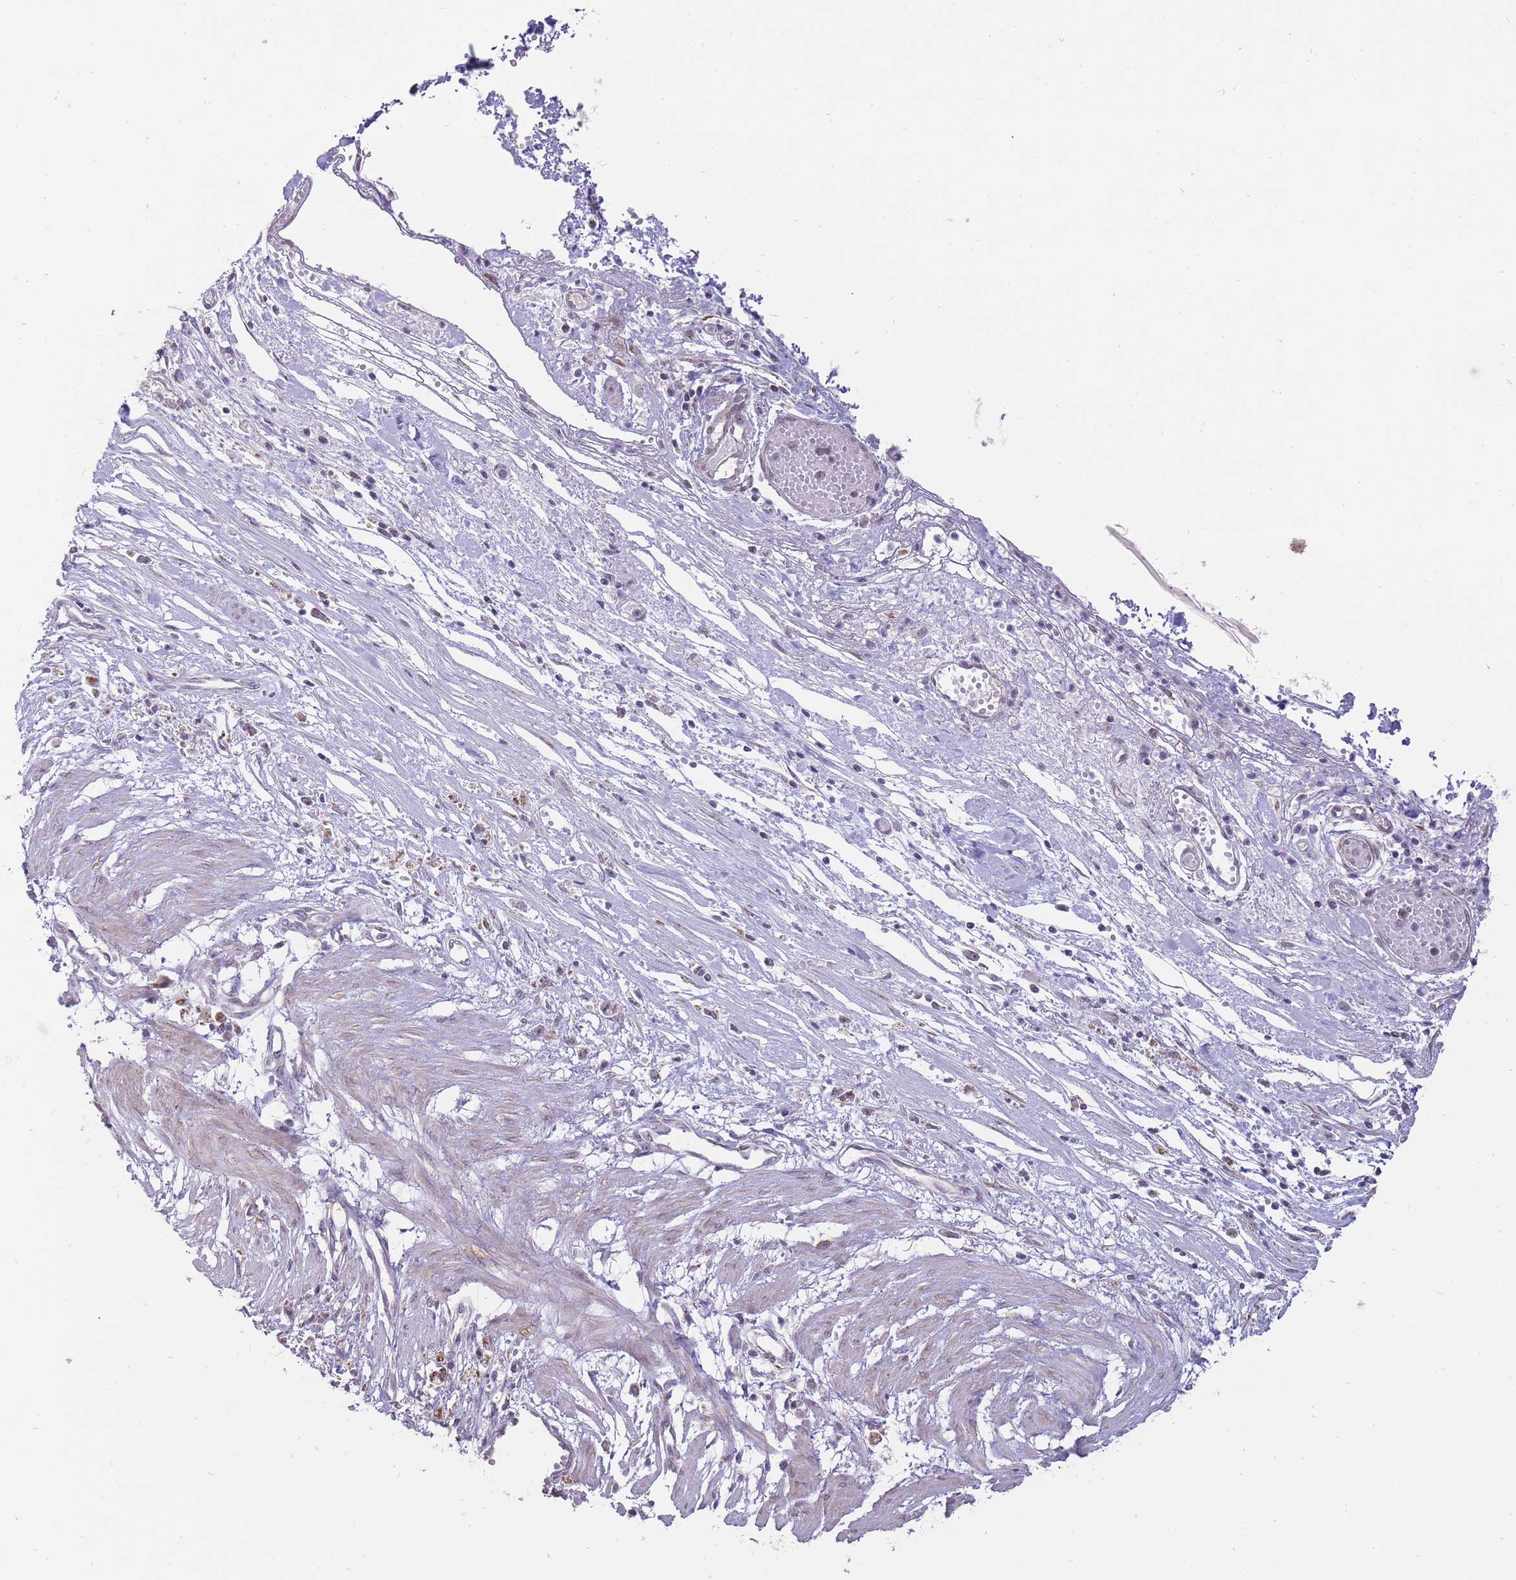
{"staining": {"intensity": "weak", "quantity": "25%-75%", "location": "cytoplasmic/membranous"}, "tissue": "stomach cancer", "cell_type": "Tumor cells", "image_type": "cancer", "snomed": [{"axis": "morphology", "description": "Adenocarcinoma, NOS"}, {"axis": "topography", "description": "Stomach"}], "caption": "There is low levels of weak cytoplasmic/membranous staining in tumor cells of adenocarcinoma (stomach), as demonstrated by immunohistochemical staining (brown color).", "gene": "NELL1", "patient": {"sex": "female", "age": 59}}